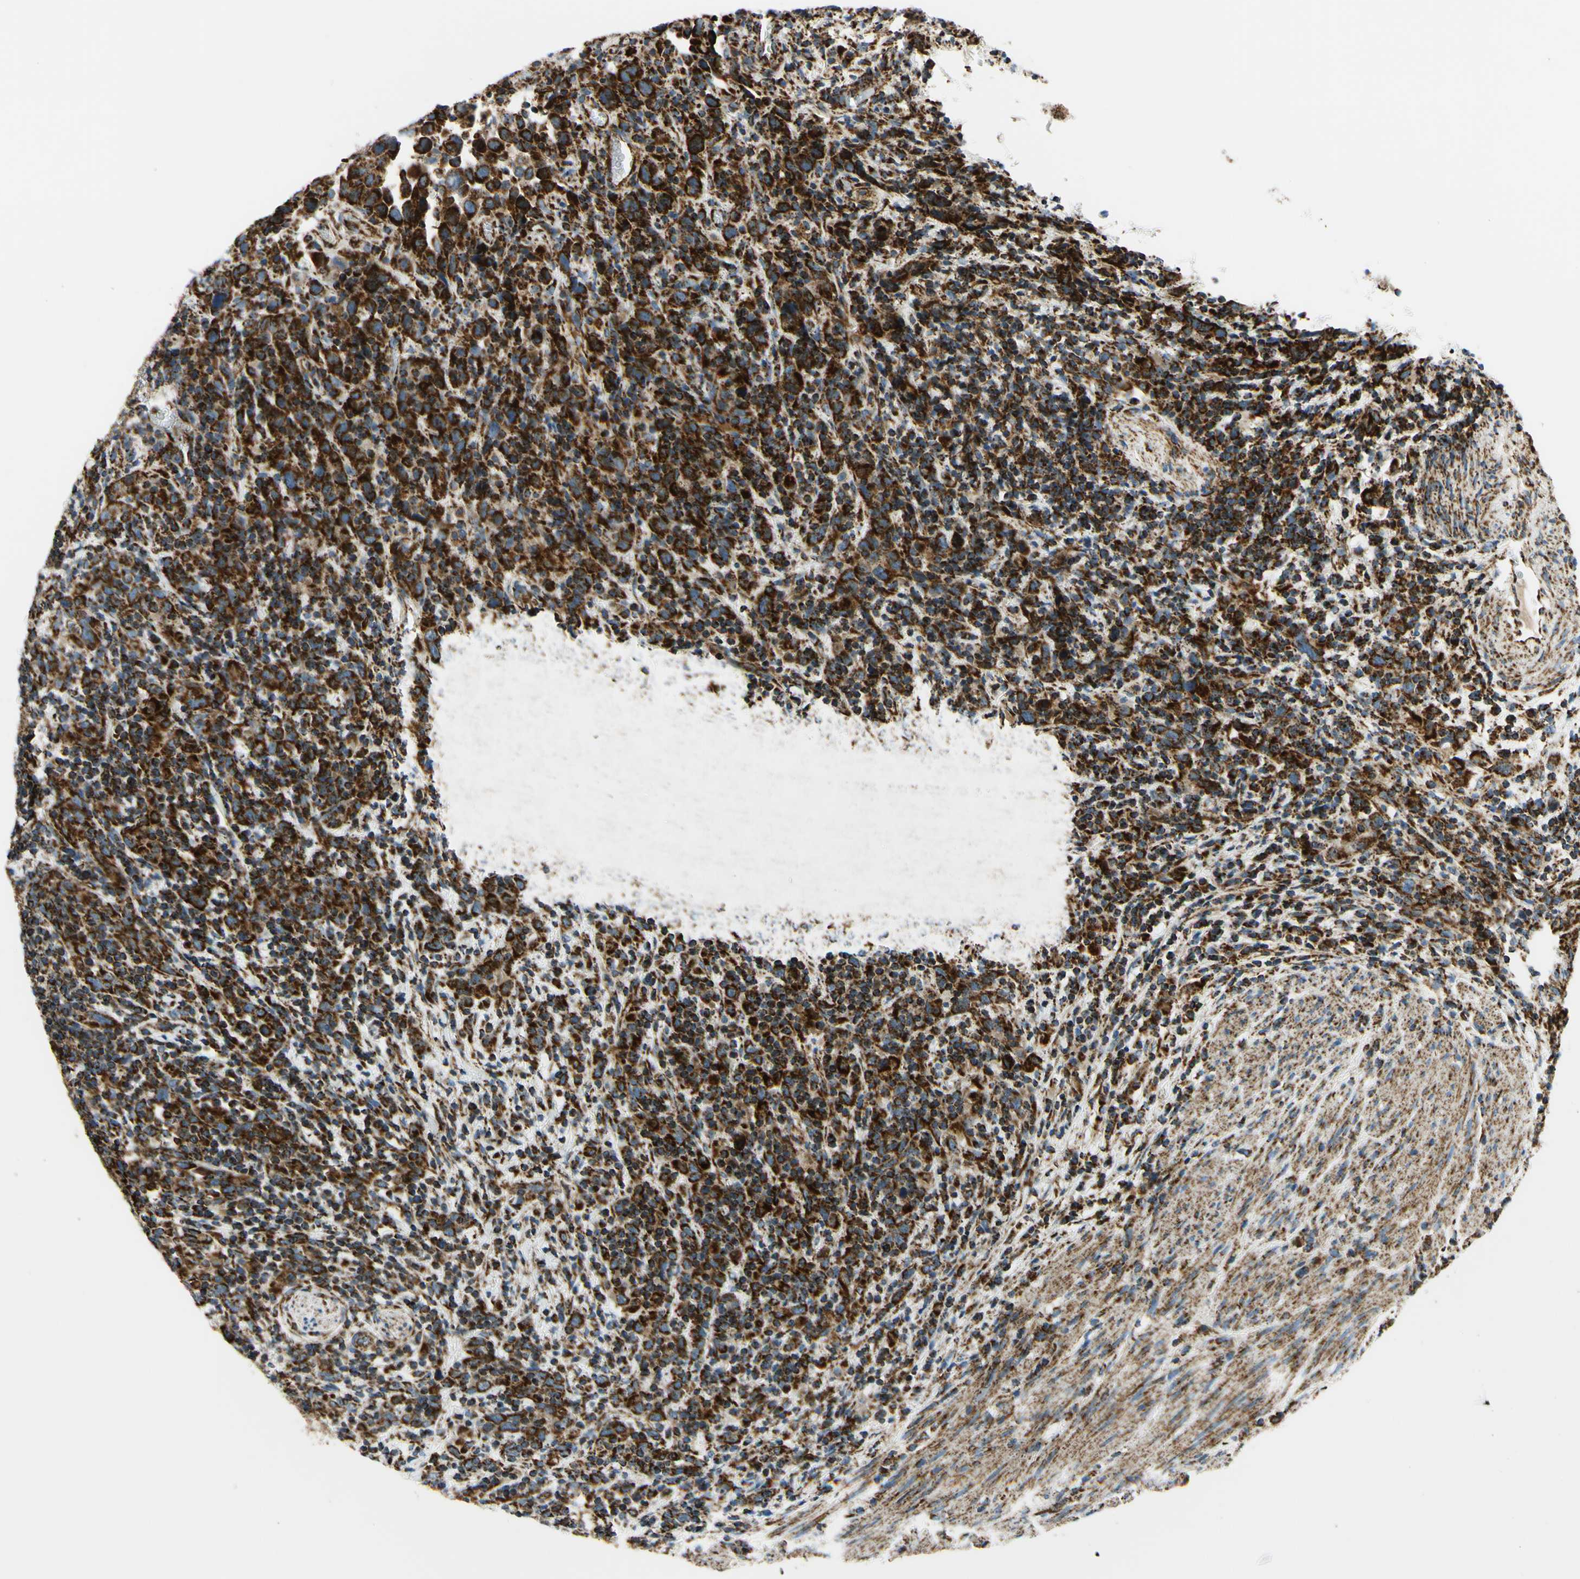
{"staining": {"intensity": "strong", "quantity": ">75%", "location": "cytoplasmic/membranous"}, "tissue": "urothelial cancer", "cell_type": "Tumor cells", "image_type": "cancer", "snomed": [{"axis": "morphology", "description": "Urothelial carcinoma, High grade"}, {"axis": "topography", "description": "Urinary bladder"}], "caption": "This micrograph reveals high-grade urothelial carcinoma stained with immunohistochemistry to label a protein in brown. The cytoplasmic/membranous of tumor cells show strong positivity for the protein. Nuclei are counter-stained blue.", "gene": "MAVS", "patient": {"sex": "male", "age": 61}}